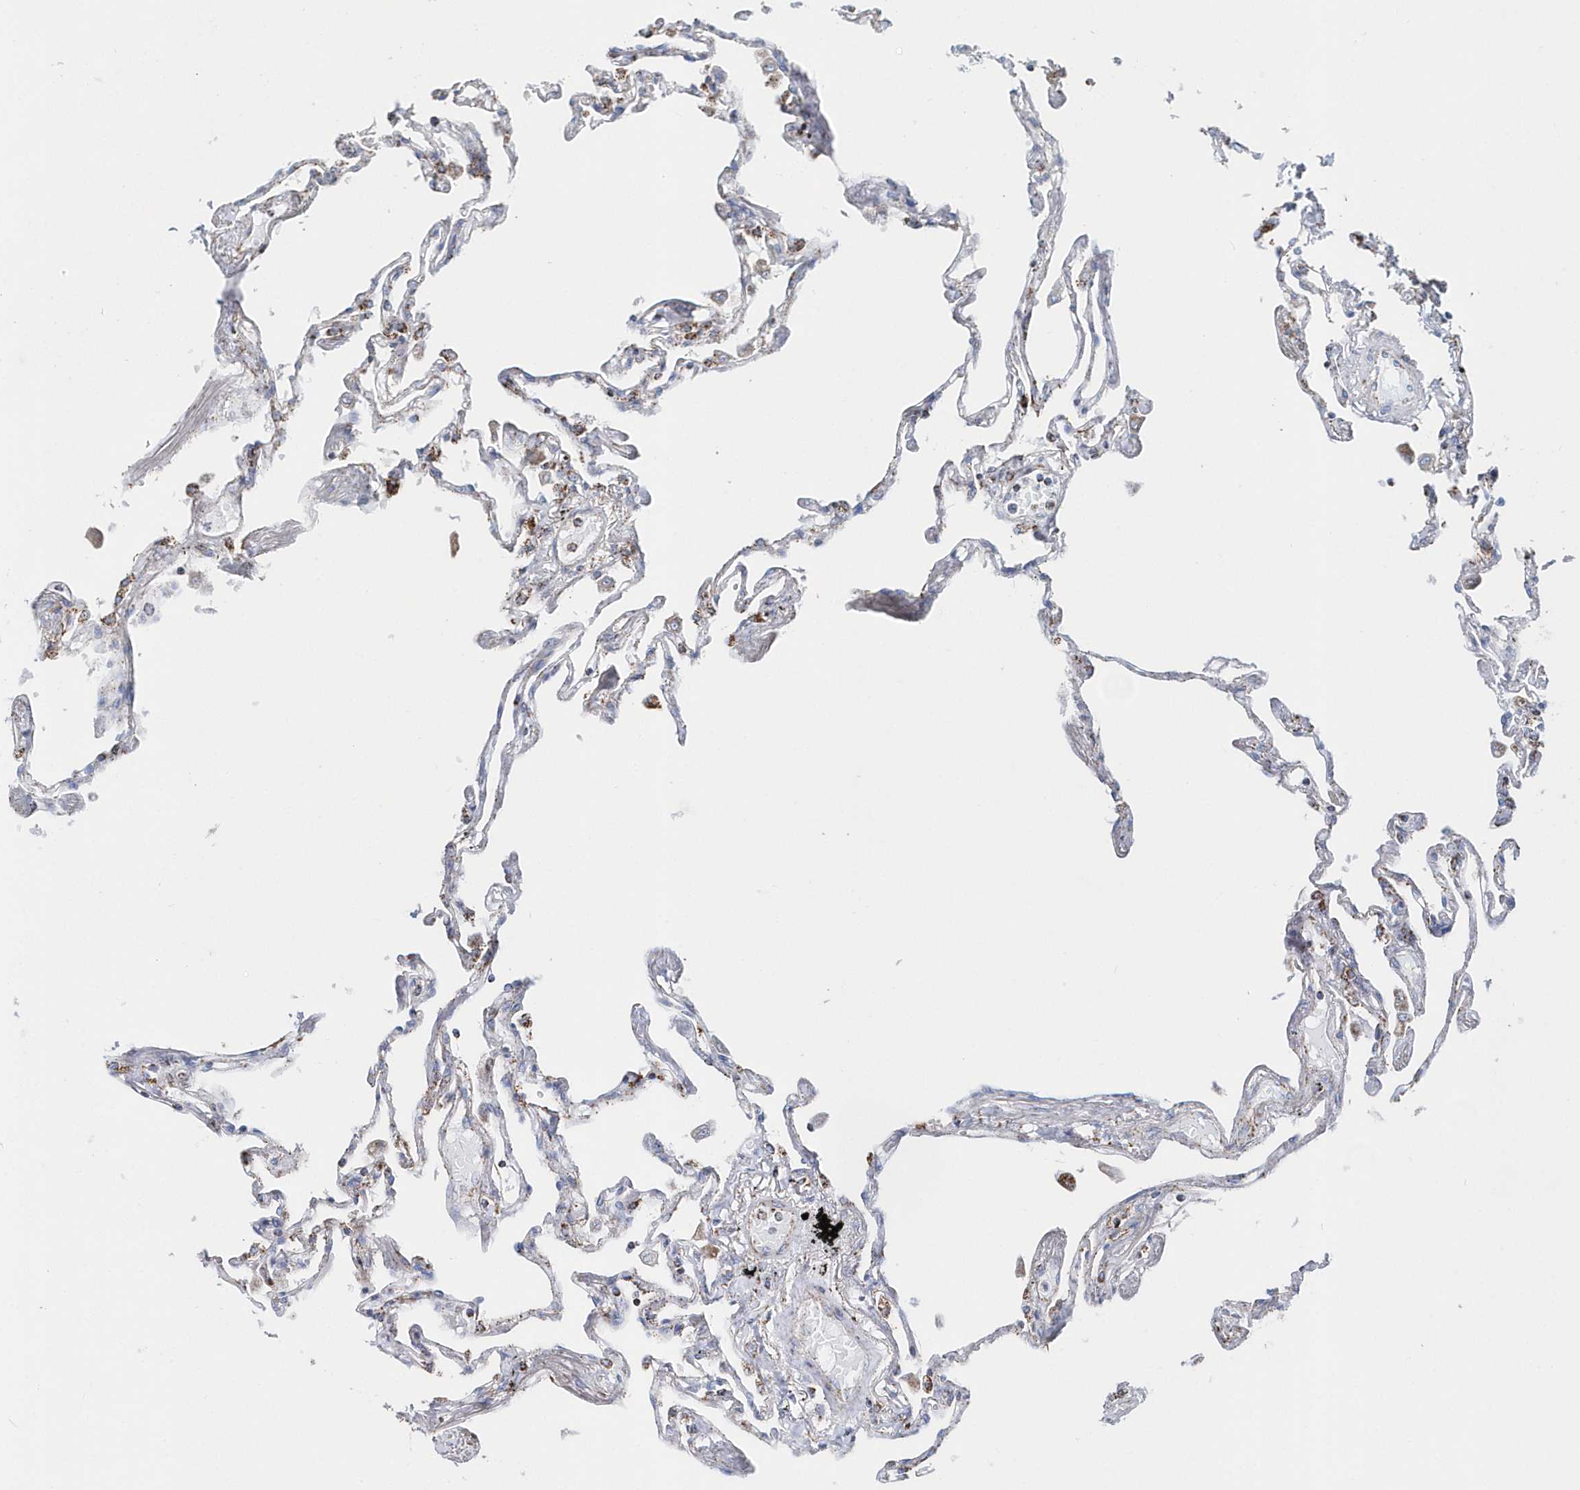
{"staining": {"intensity": "moderate", "quantity": "<25%", "location": "cytoplasmic/membranous"}, "tissue": "lung", "cell_type": "Alveolar cells", "image_type": "normal", "snomed": [{"axis": "morphology", "description": "Normal tissue, NOS"}, {"axis": "topography", "description": "Lung"}], "caption": "Lung stained with DAB IHC reveals low levels of moderate cytoplasmic/membranous staining in about <25% of alveolar cells.", "gene": "TMCO6", "patient": {"sex": "female", "age": 67}}